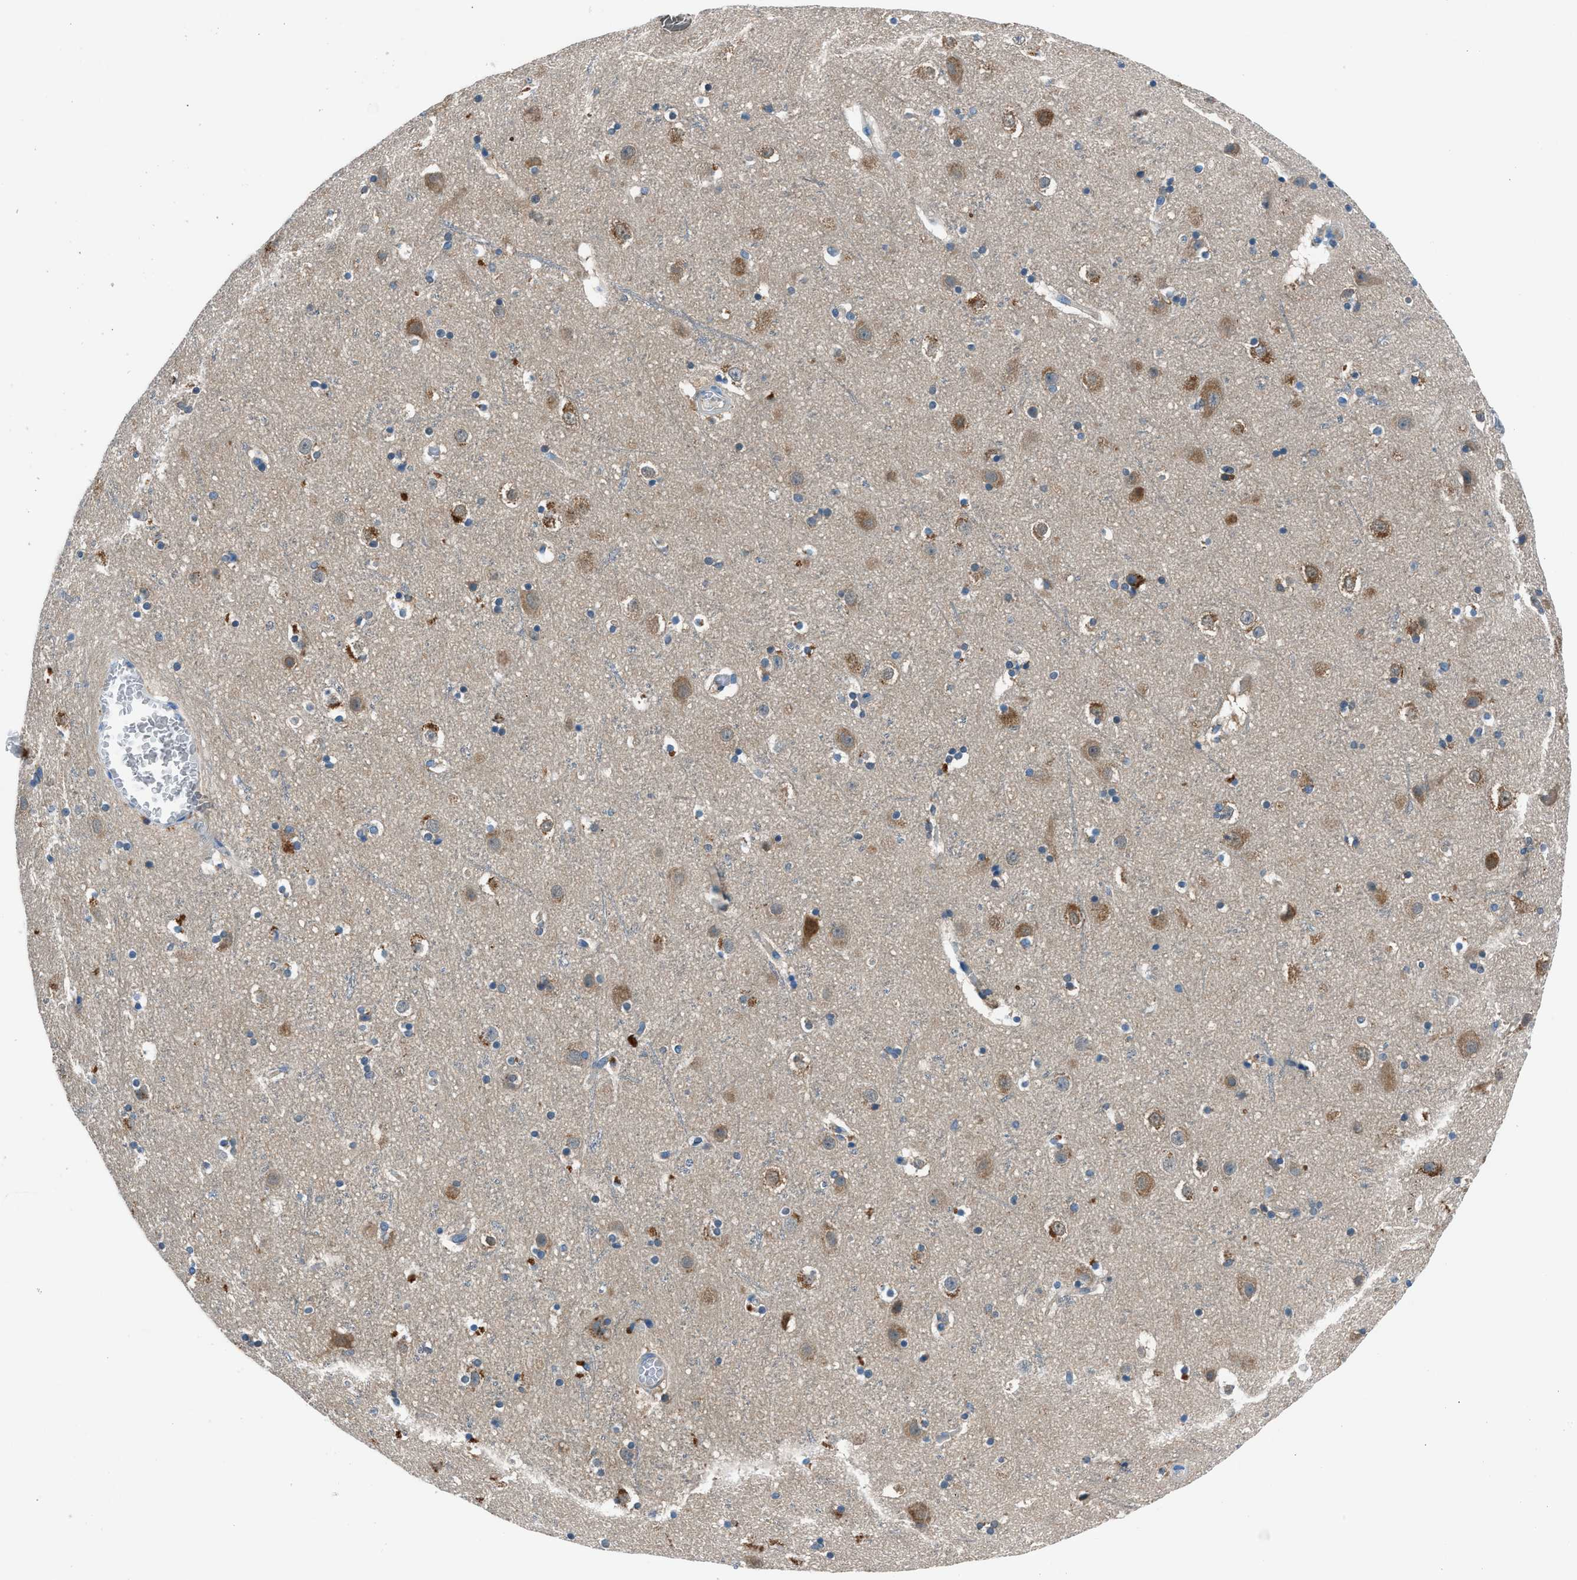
{"staining": {"intensity": "weak", "quantity": ">75%", "location": "cytoplasmic/membranous"}, "tissue": "cerebral cortex", "cell_type": "Endothelial cells", "image_type": "normal", "snomed": [{"axis": "morphology", "description": "Normal tissue, NOS"}, {"axis": "topography", "description": "Cerebral cortex"}], "caption": "DAB immunohistochemical staining of normal cerebral cortex displays weak cytoplasmic/membranous protein expression in approximately >75% of endothelial cells. (IHC, brightfield microscopy, high magnification).", "gene": "SARS1", "patient": {"sex": "male", "age": 45}}